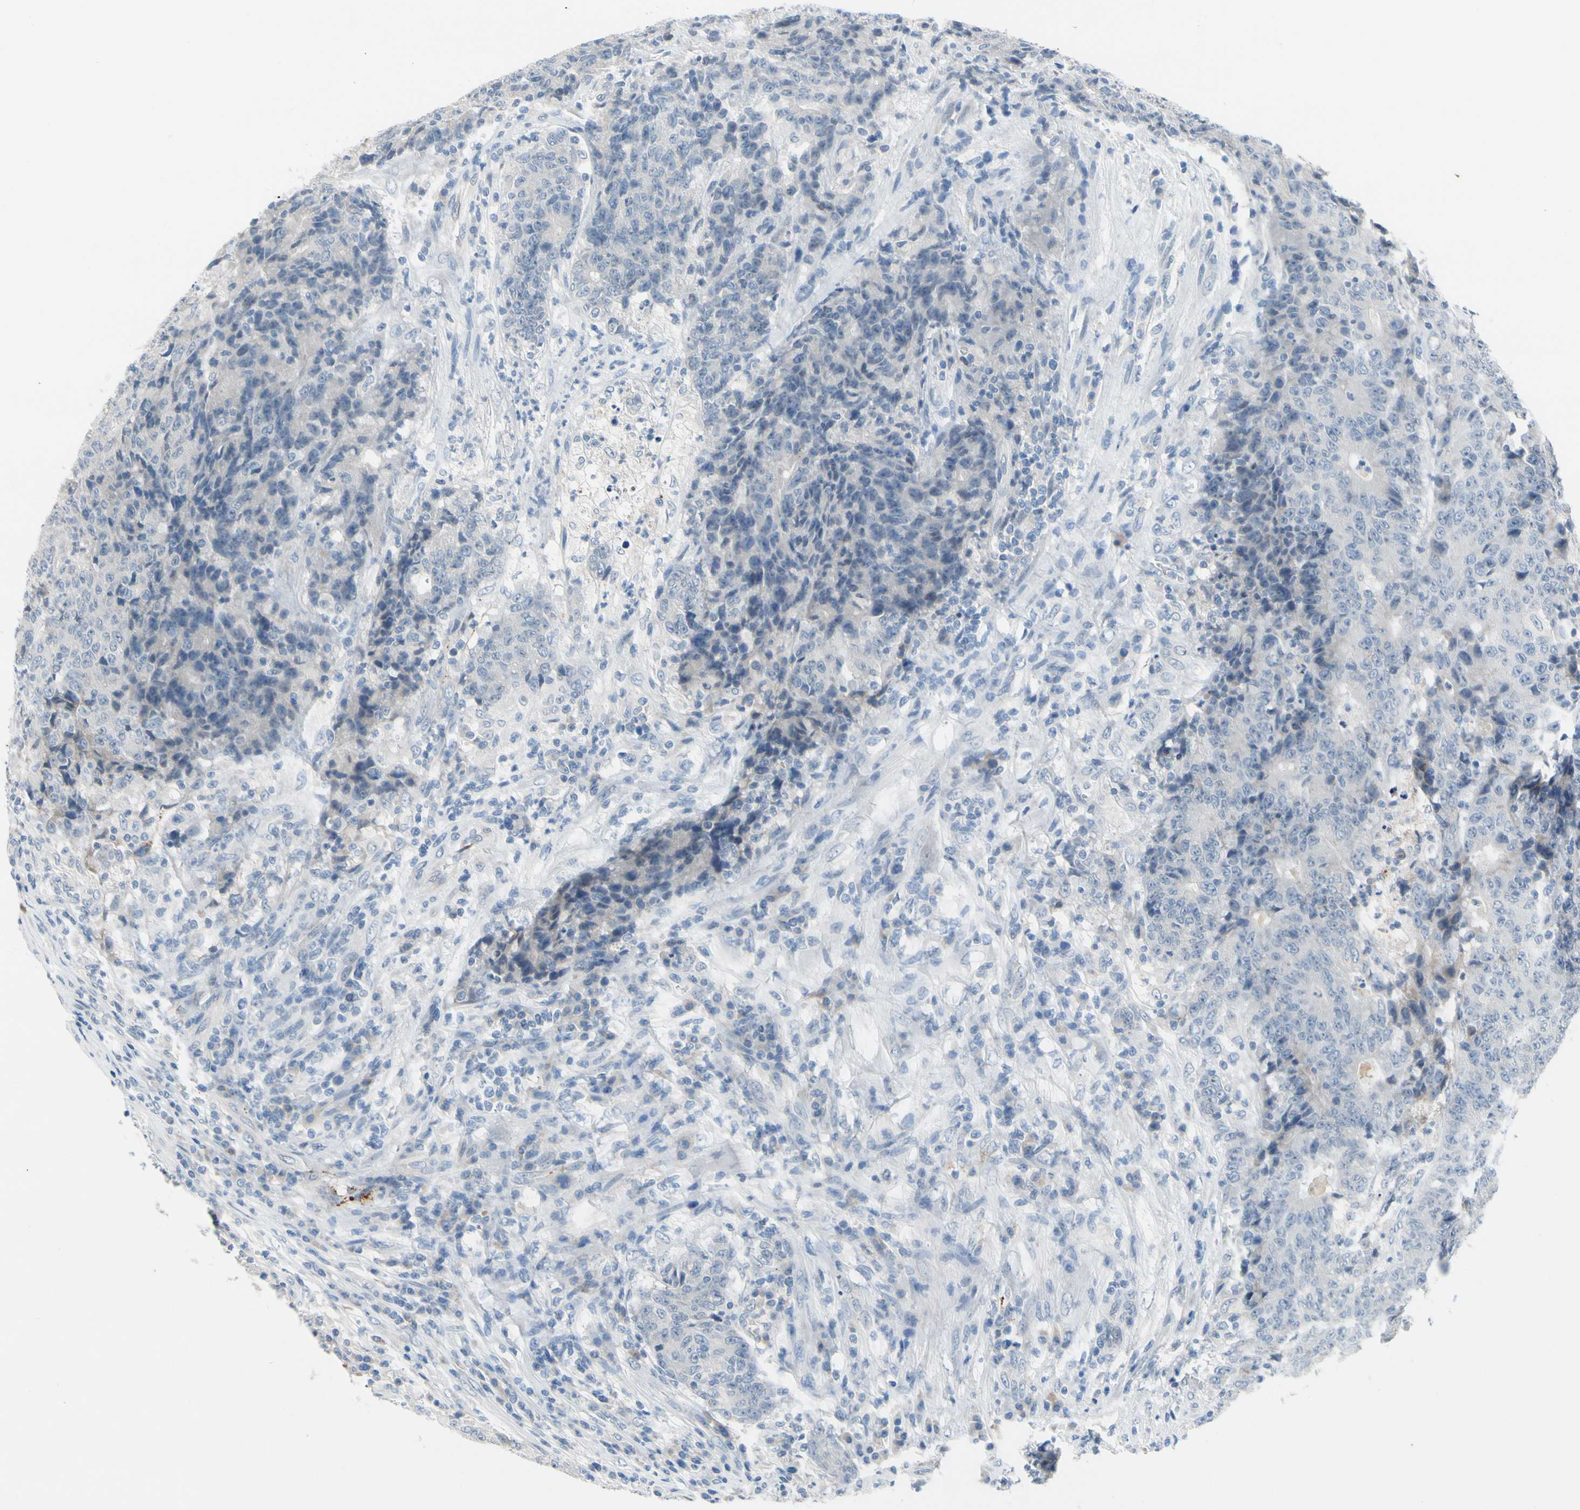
{"staining": {"intensity": "negative", "quantity": "none", "location": "none"}, "tissue": "colorectal cancer", "cell_type": "Tumor cells", "image_type": "cancer", "snomed": [{"axis": "morphology", "description": "Normal tissue, NOS"}, {"axis": "morphology", "description": "Adenocarcinoma, NOS"}, {"axis": "topography", "description": "Colon"}], "caption": "Tumor cells show no significant protein positivity in colorectal cancer.", "gene": "CNDP1", "patient": {"sex": "female", "age": 75}}